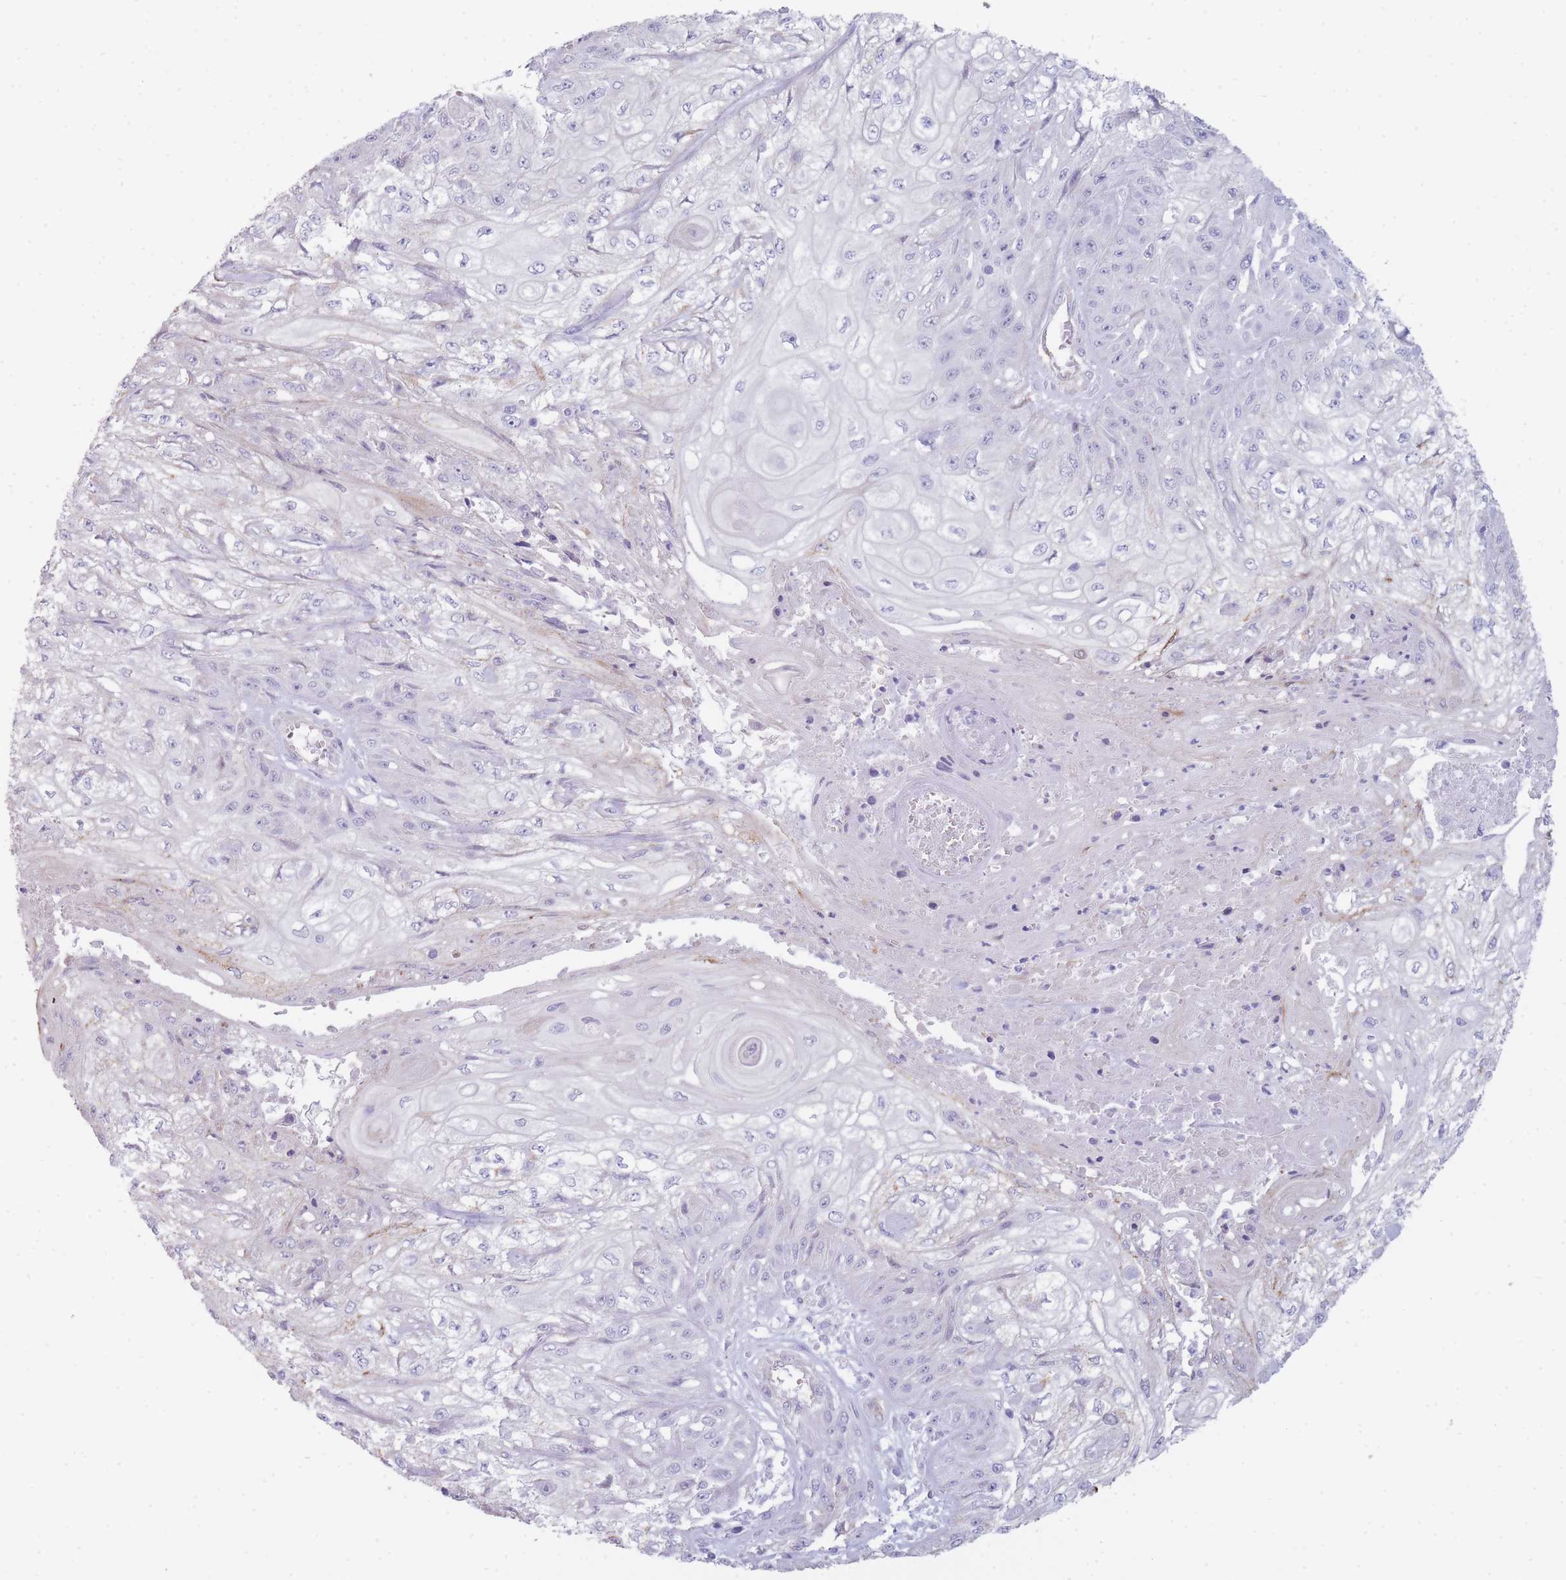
{"staining": {"intensity": "negative", "quantity": "none", "location": "none"}, "tissue": "skin cancer", "cell_type": "Tumor cells", "image_type": "cancer", "snomed": [{"axis": "morphology", "description": "Squamous cell carcinoma, NOS"}, {"axis": "morphology", "description": "Squamous cell carcinoma, metastatic, NOS"}, {"axis": "topography", "description": "Skin"}, {"axis": "topography", "description": "Lymph node"}], "caption": "Human skin metastatic squamous cell carcinoma stained for a protein using IHC reveals no positivity in tumor cells.", "gene": "UTP14A", "patient": {"sex": "male", "age": 75}}